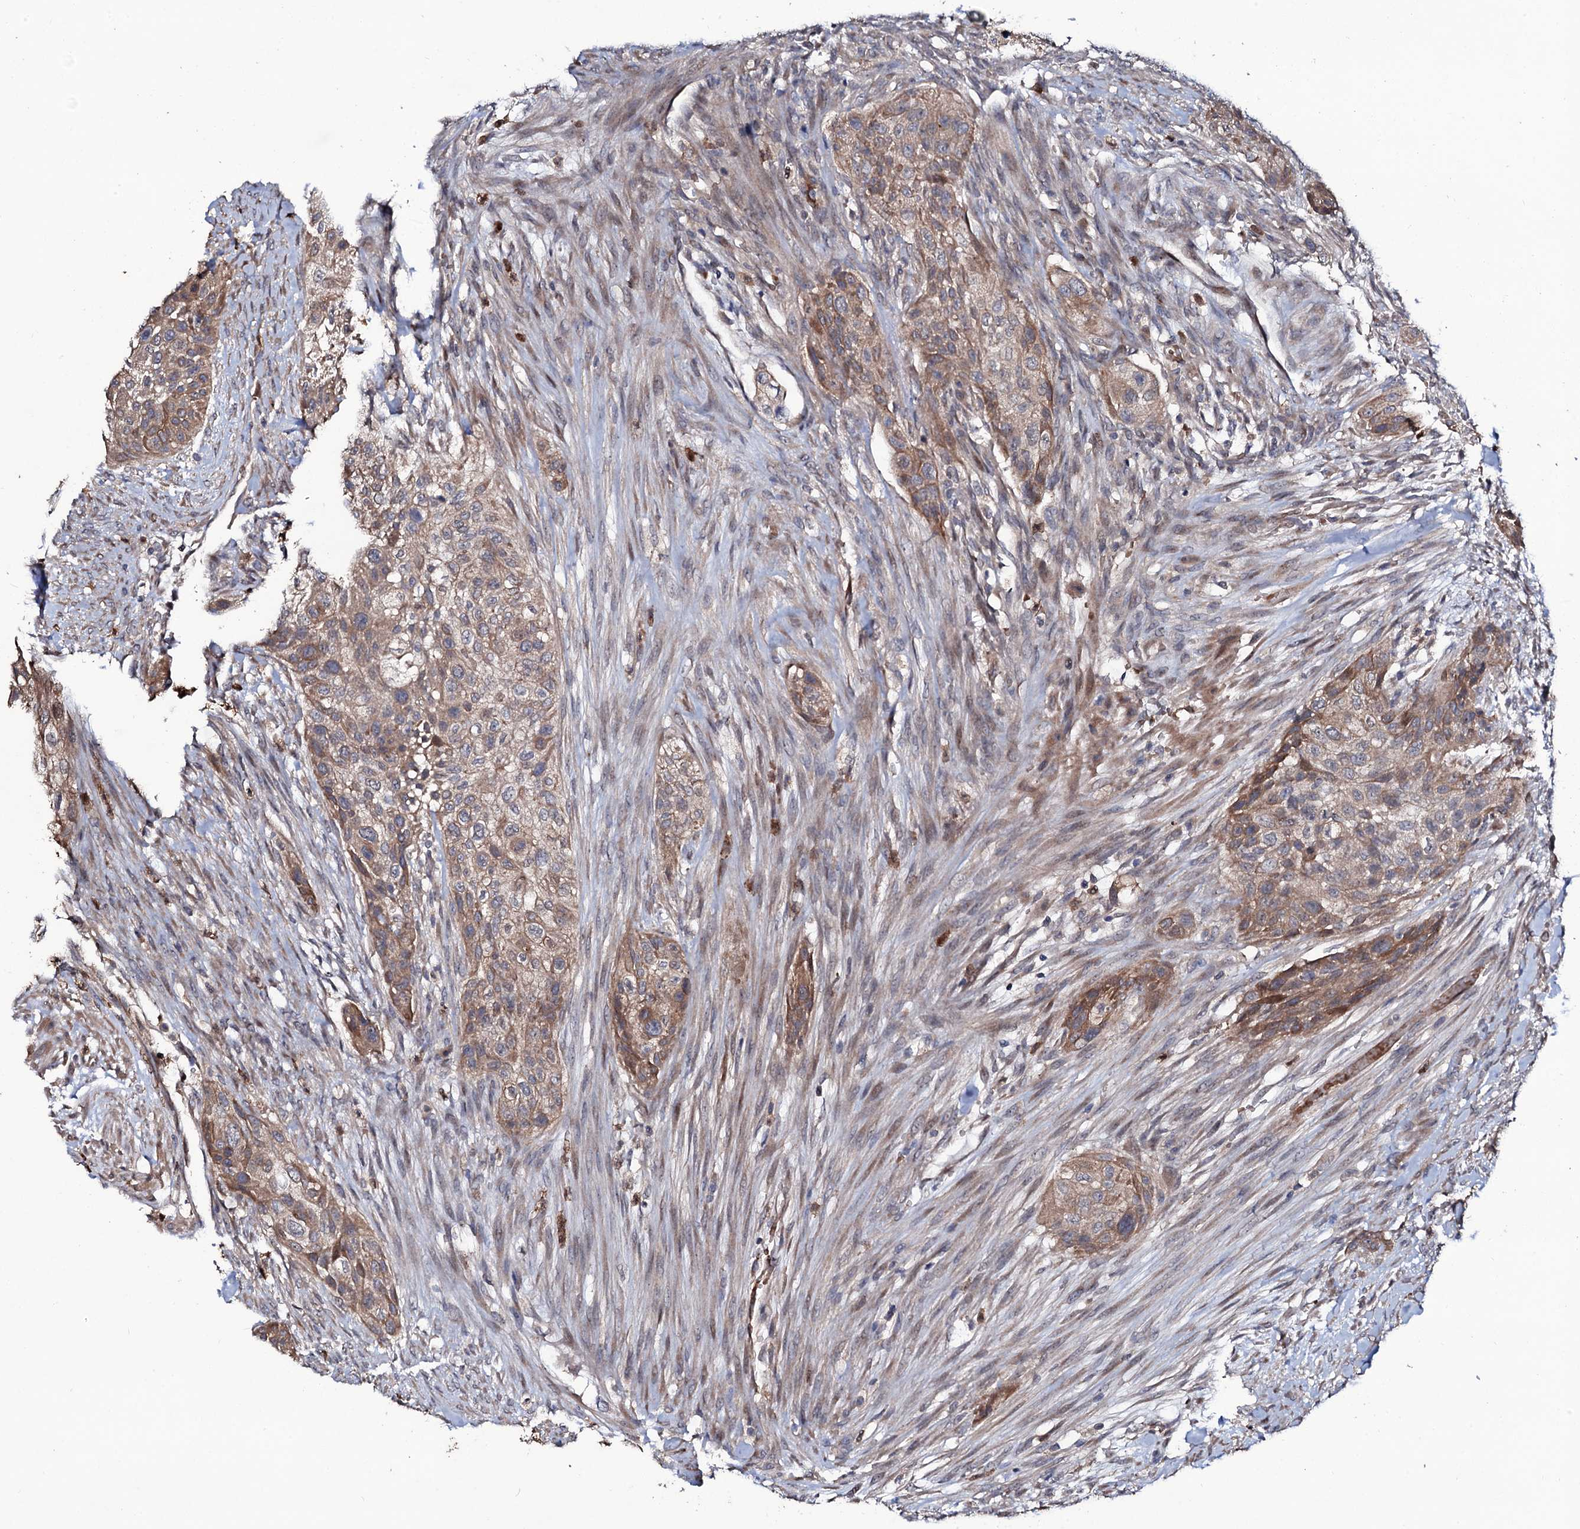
{"staining": {"intensity": "moderate", "quantity": "25%-75%", "location": "cytoplasmic/membranous"}, "tissue": "urothelial cancer", "cell_type": "Tumor cells", "image_type": "cancer", "snomed": [{"axis": "morphology", "description": "Urothelial carcinoma, High grade"}, {"axis": "topography", "description": "Urinary bladder"}], "caption": "Immunohistochemical staining of human high-grade urothelial carcinoma demonstrates medium levels of moderate cytoplasmic/membranous positivity in about 25%-75% of tumor cells. Immunohistochemistry (ihc) stains the protein of interest in brown and the nuclei are stained blue.", "gene": "COG6", "patient": {"sex": "male", "age": 35}}